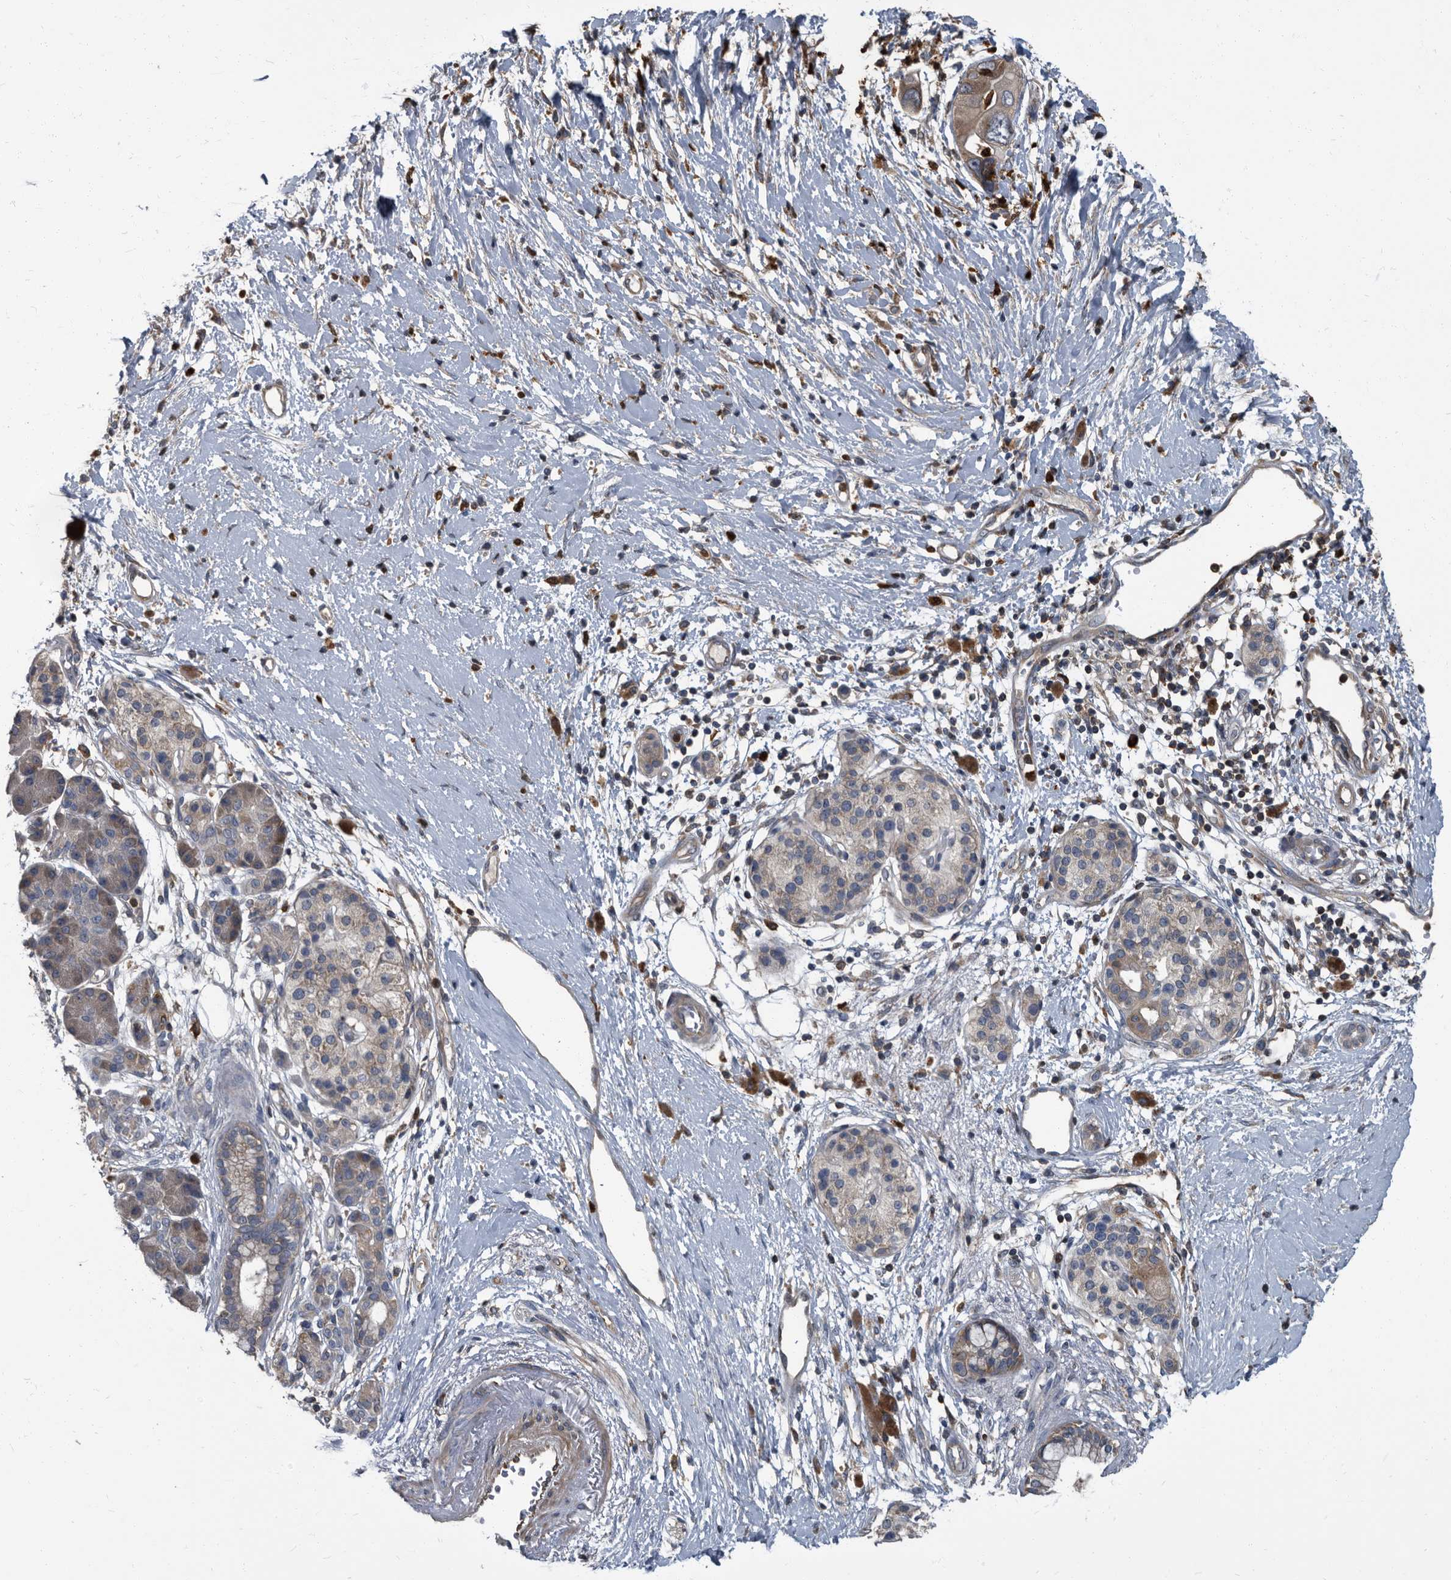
{"staining": {"intensity": "weak", "quantity": "25%-75%", "location": "cytoplasmic/membranous"}, "tissue": "pancreatic cancer", "cell_type": "Tumor cells", "image_type": "cancer", "snomed": [{"axis": "morphology", "description": "Adenocarcinoma, NOS"}, {"axis": "topography", "description": "Pancreas"}], "caption": "Weak cytoplasmic/membranous expression for a protein is seen in approximately 25%-75% of tumor cells of pancreatic adenocarcinoma using immunohistochemistry (IHC).", "gene": "CDV3", "patient": {"sex": "male", "age": 66}}